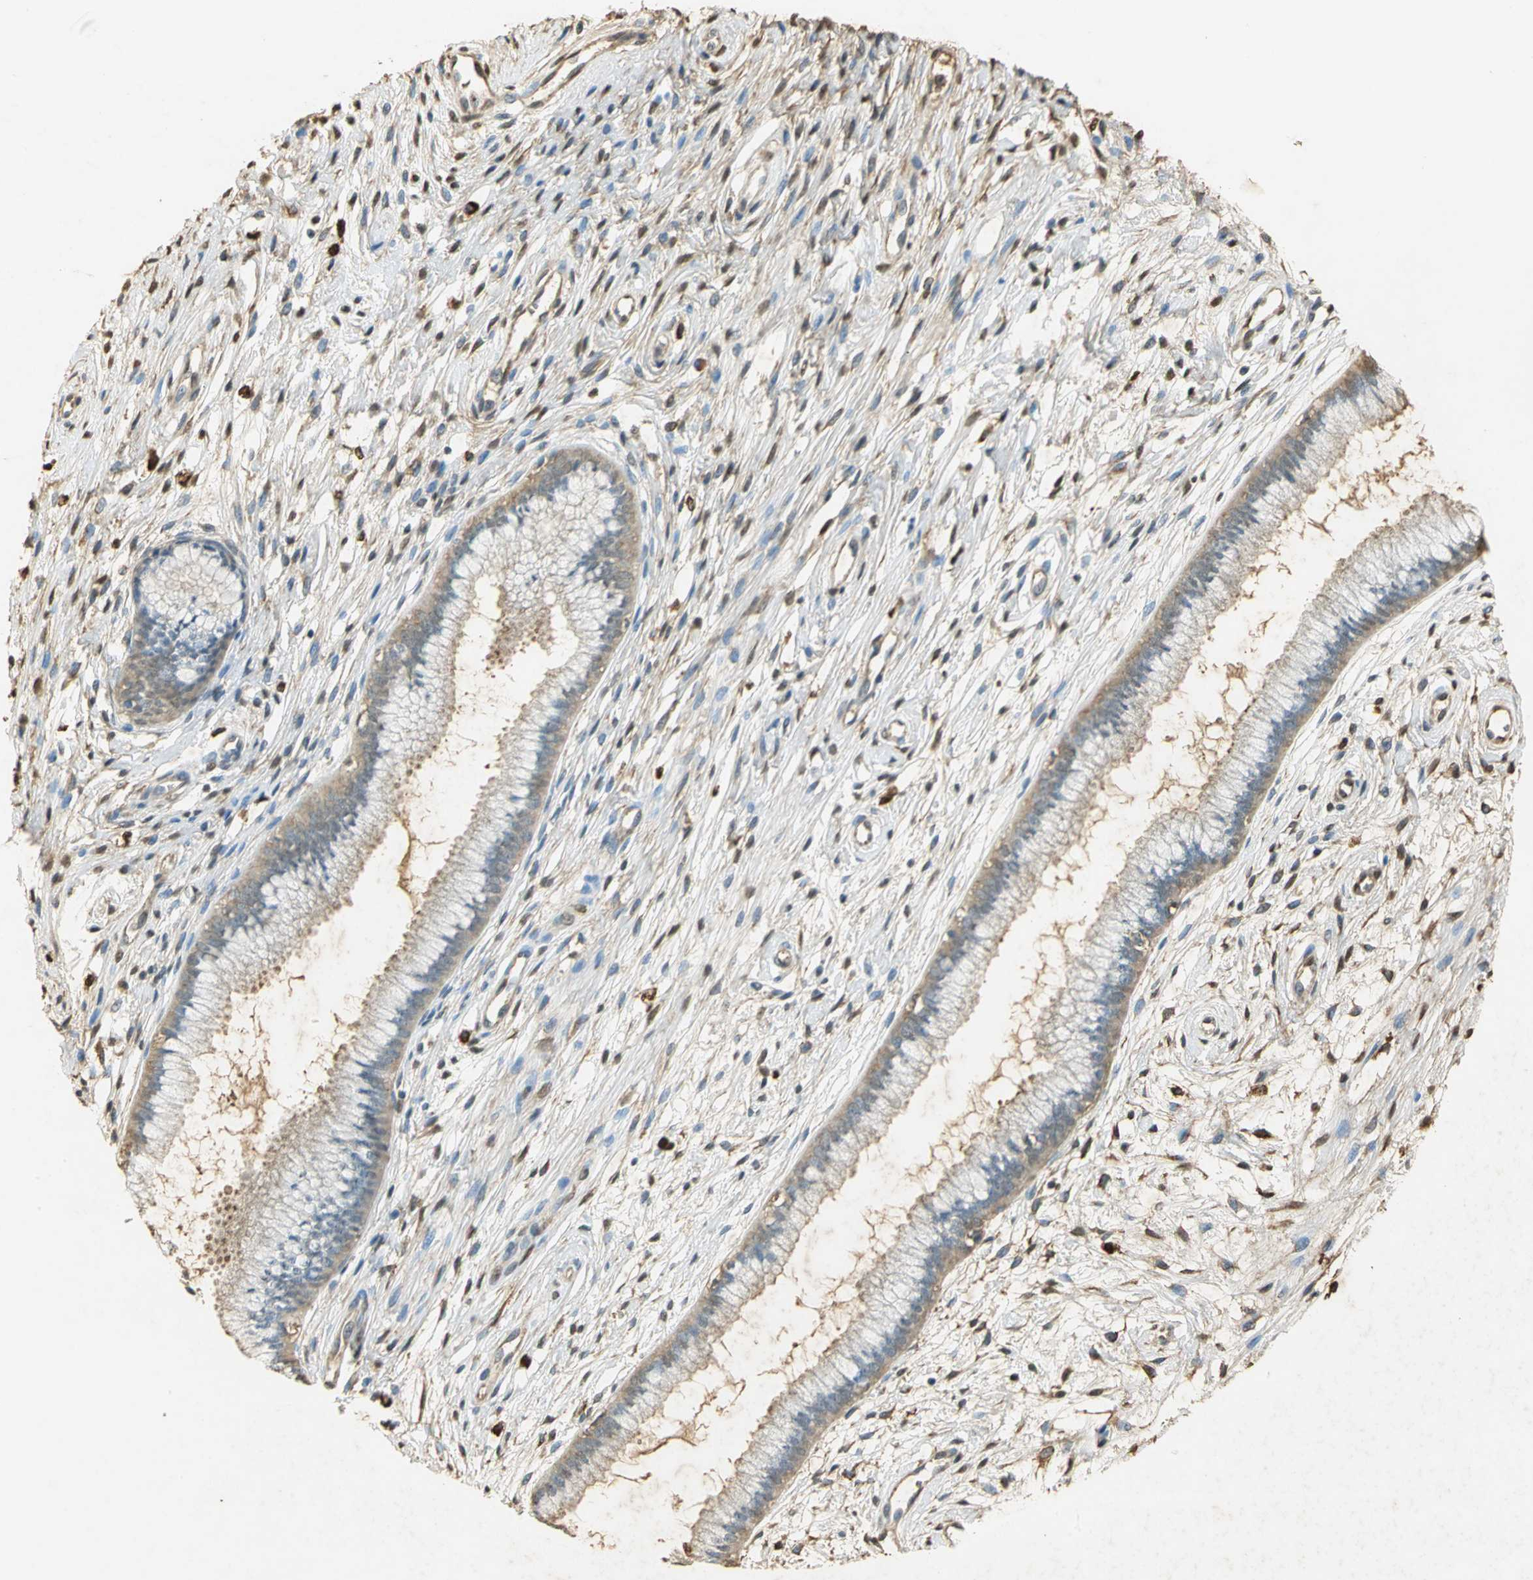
{"staining": {"intensity": "weak", "quantity": ">75%", "location": "cytoplasmic/membranous"}, "tissue": "cervix", "cell_type": "Glandular cells", "image_type": "normal", "snomed": [{"axis": "morphology", "description": "Normal tissue, NOS"}, {"axis": "topography", "description": "Cervix"}], "caption": "Immunohistochemical staining of normal human cervix reveals >75% levels of weak cytoplasmic/membranous protein staining in approximately >75% of glandular cells.", "gene": "GAPDH", "patient": {"sex": "female", "age": 39}}